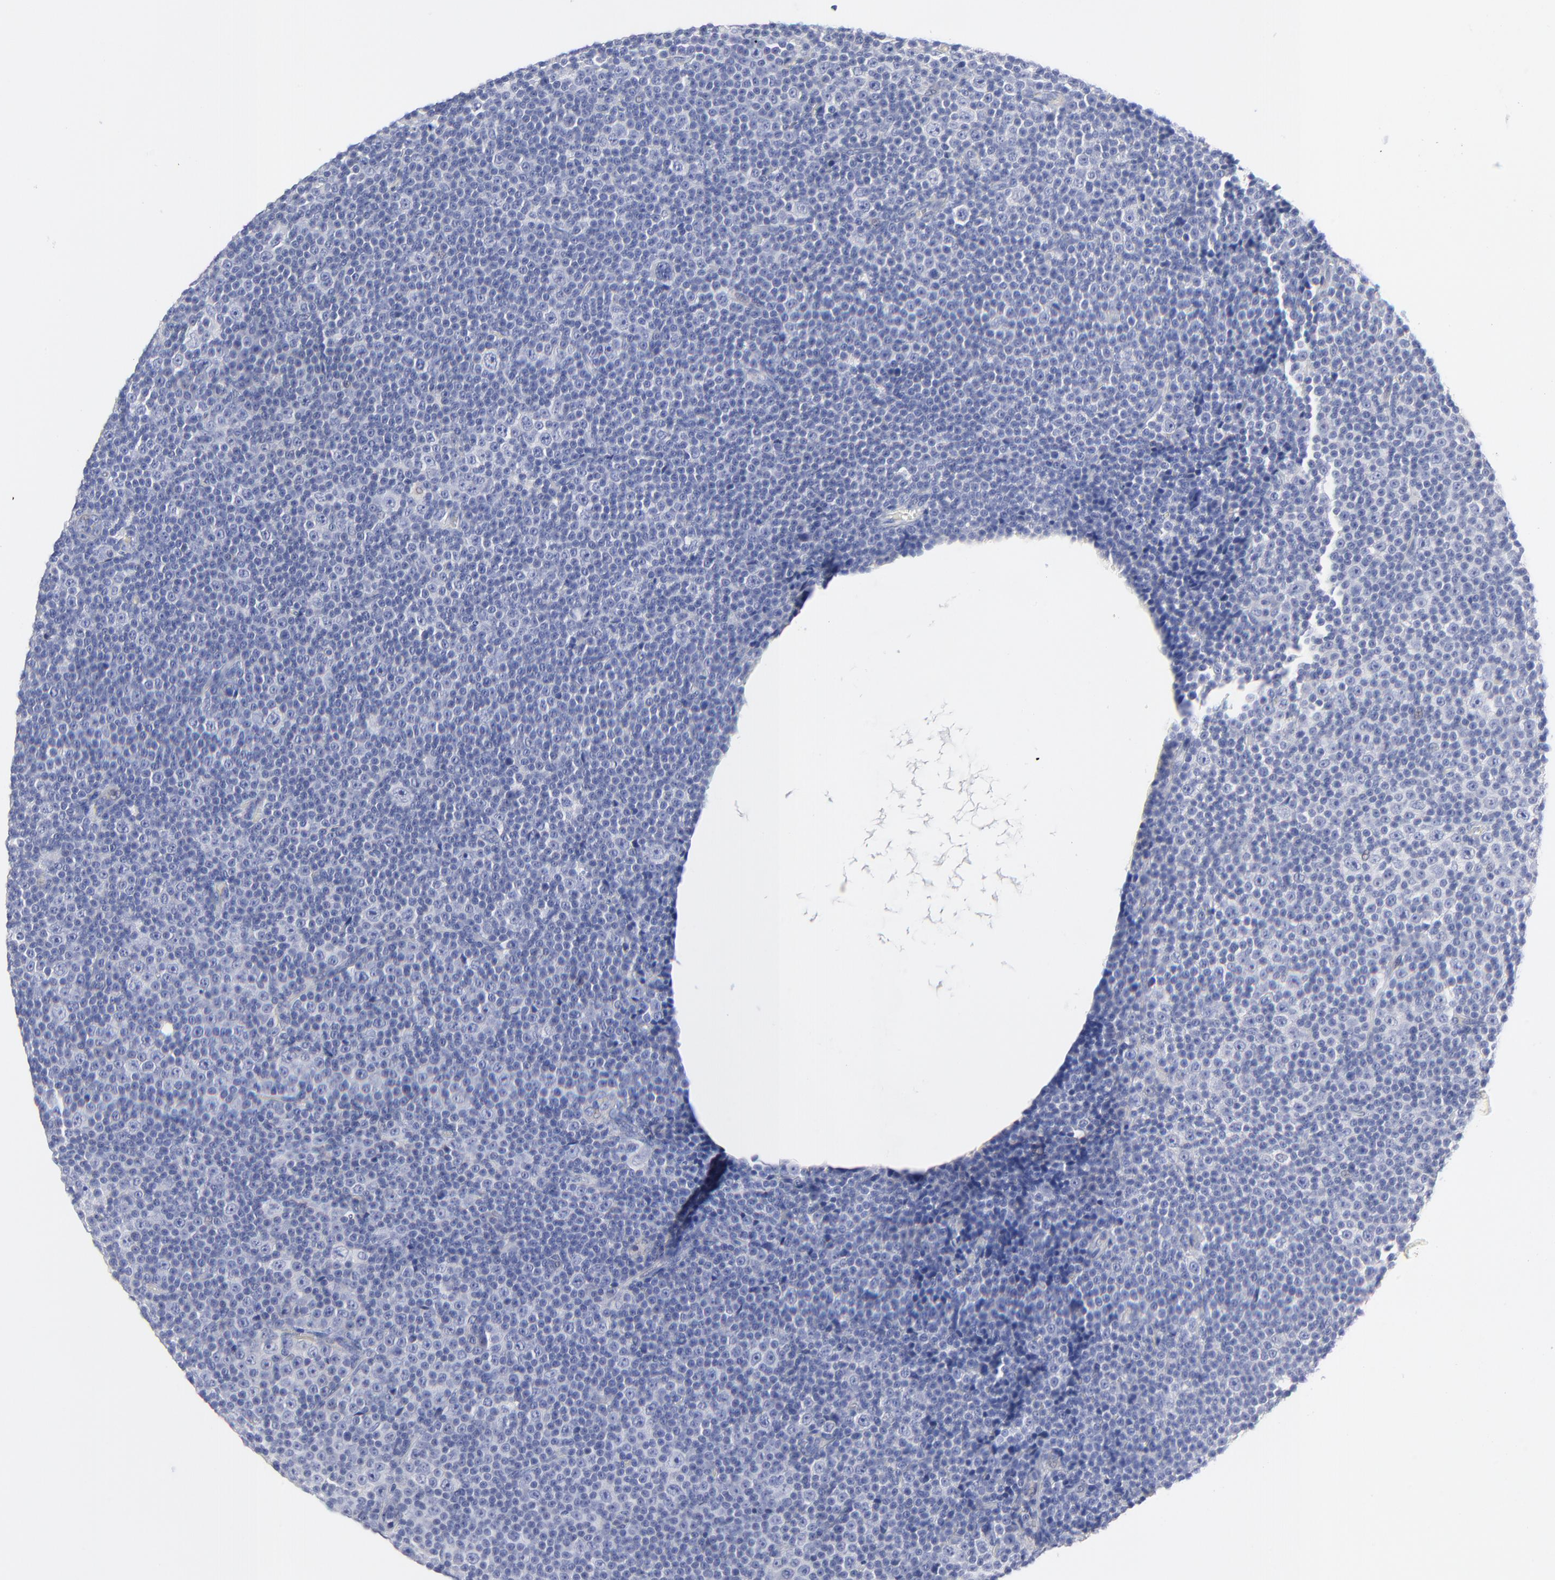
{"staining": {"intensity": "negative", "quantity": "none", "location": "none"}, "tissue": "lymphoma", "cell_type": "Tumor cells", "image_type": "cancer", "snomed": [{"axis": "morphology", "description": "Malignant lymphoma, non-Hodgkin's type, Low grade"}, {"axis": "topography", "description": "Lymph node"}], "caption": "Photomicrograph shows no protein positivity in tumor cells of lymphoma tissue.", "gene": "PSD3", "patient": {"sex": "female", "age": 67}}